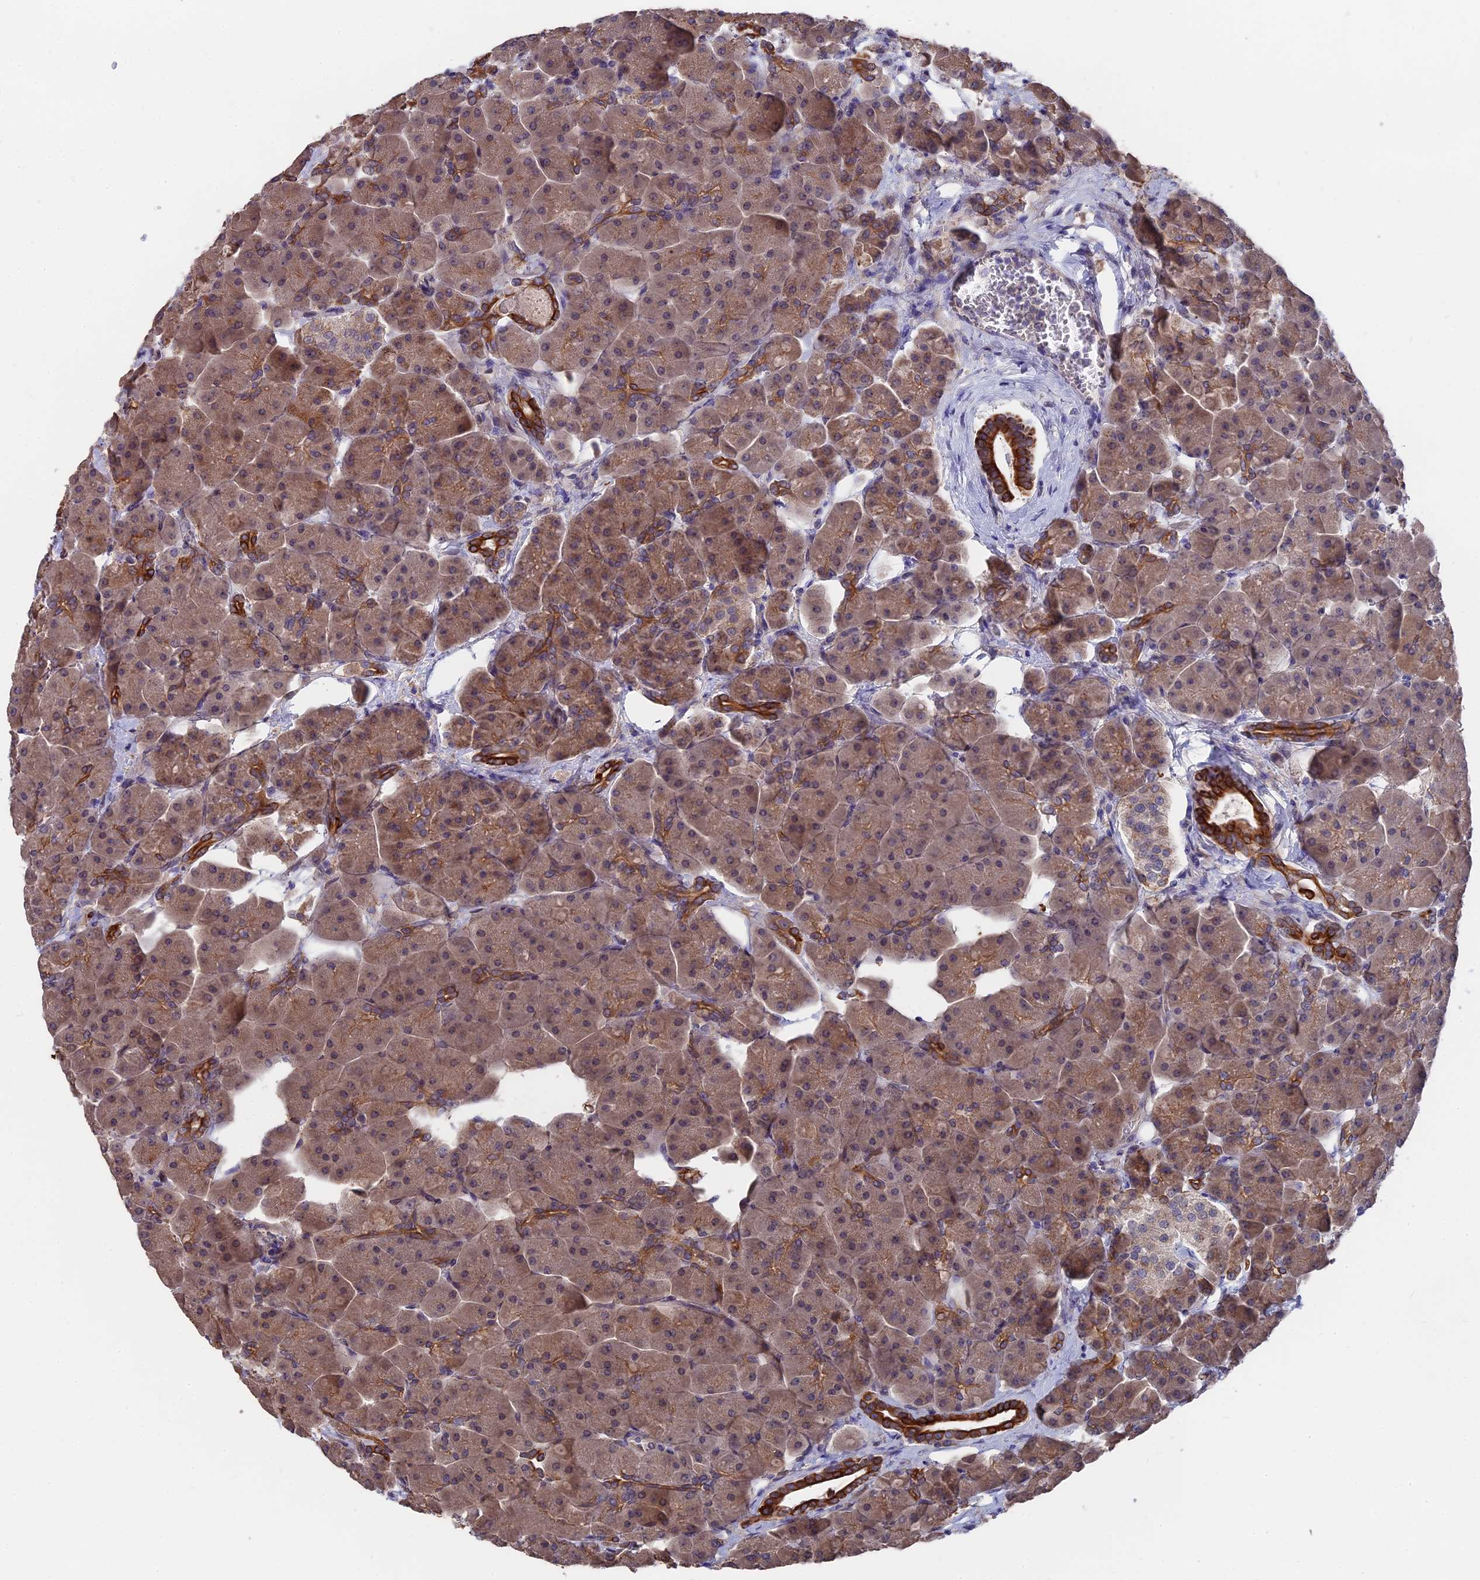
{"staining": {"intensity": "strong", "quantity": "25%-75%", "location": "cytoplasmic/membranous"}, "tissue": "pancreas", "cell_type": "Exocrine glandular cells", "image_type": "normal", "snomed": [{"axis": "morphology", "description": "Normal tissue, NOS"}, {"axis": "topography", "description": "Pancreas"}], "caption": "This histopathology image exhibits IHC staining of benign pancreas, with high strong cytoplasmic/membranous expression in about 25%-75% of exocrine glandular cells.", "gene": "ZCCHC2", "patient": {"sex": "male", "age": 66}}